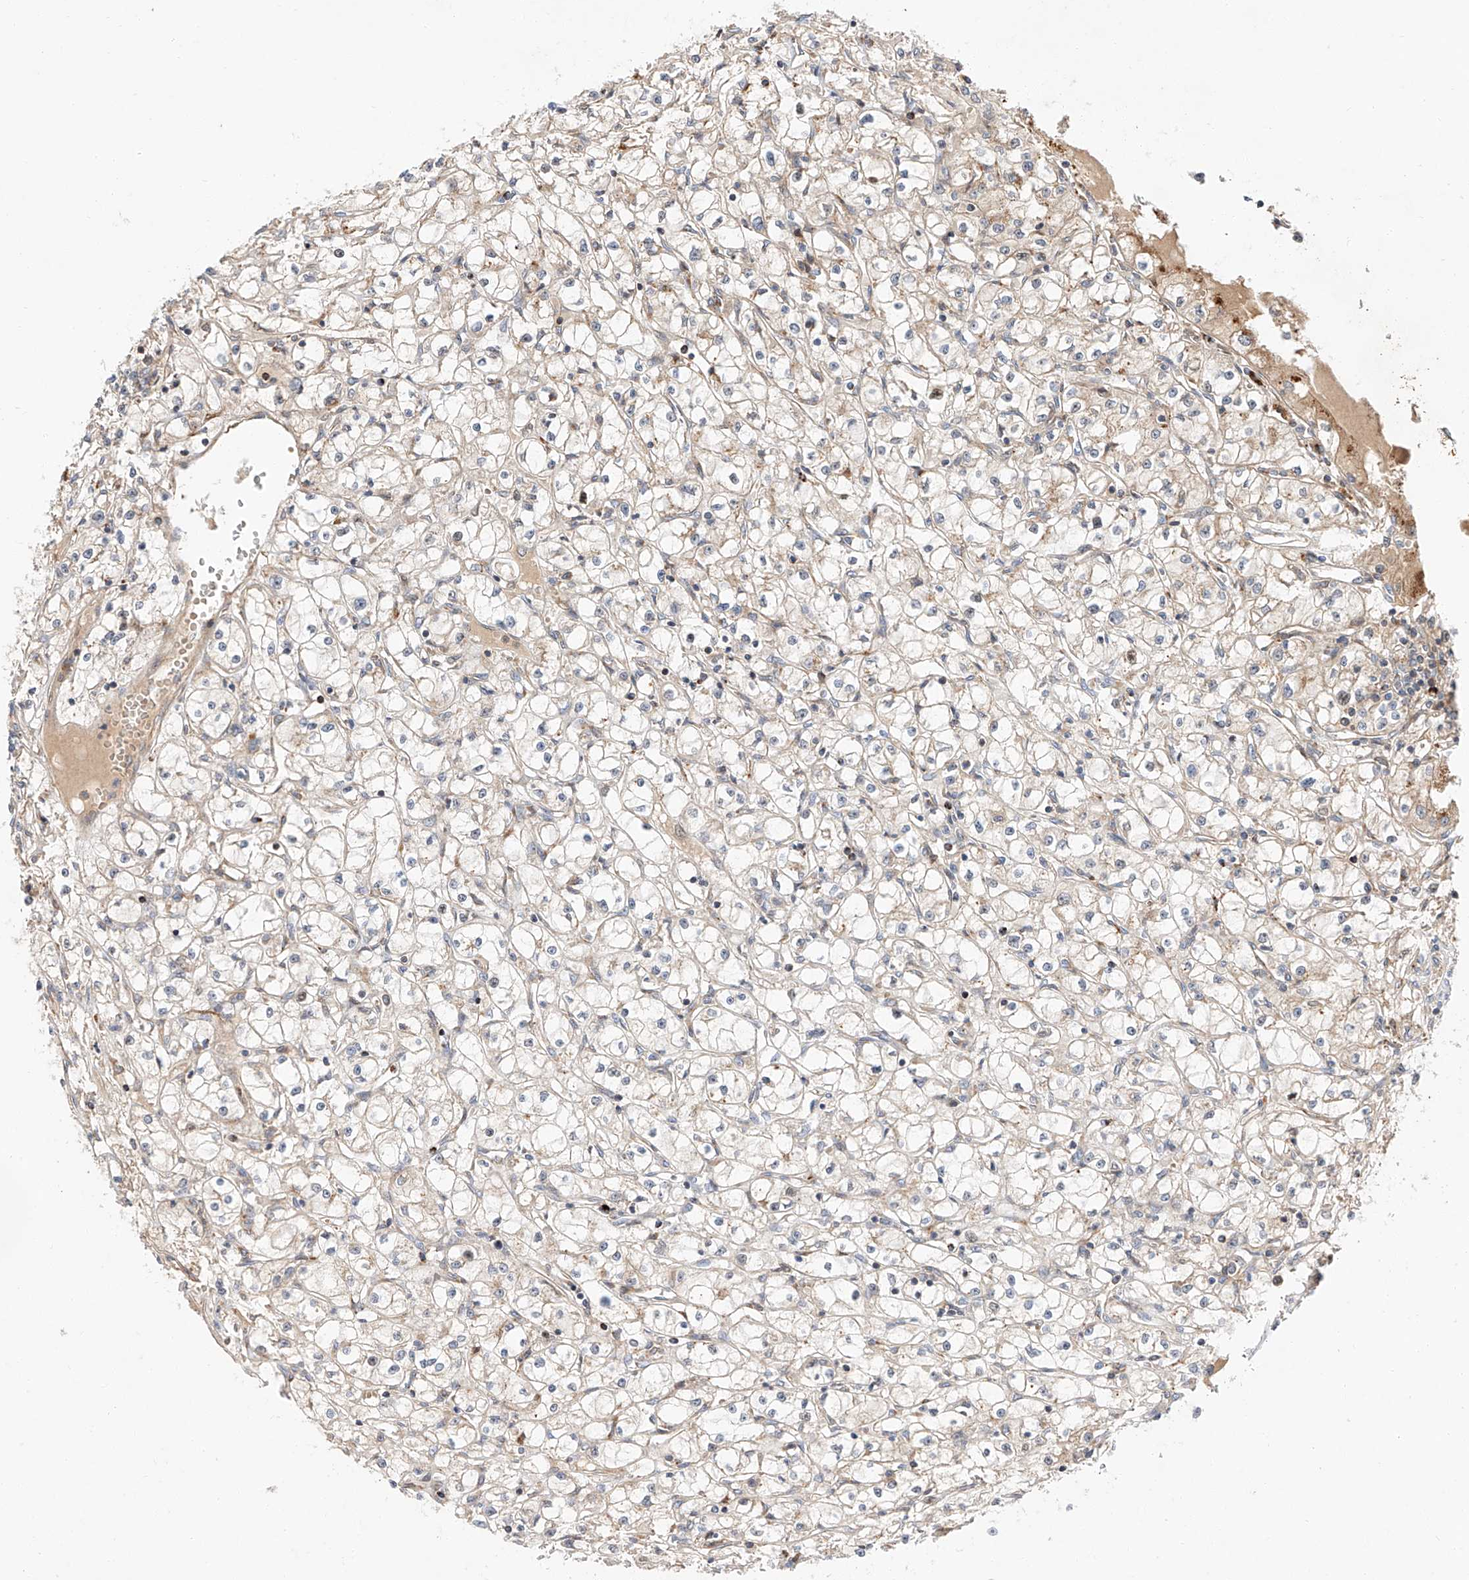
{"staining": {"intensity": "weak", "quantity": "25%-75%", "location": "cytoplasmic/membranous"}, "tissue": "renal cancer", "cell_type": "Tumor cells", "image_type": "cancer", "snomed": [{"axis": "morphology", "description": "Adenocarcinoma, NOS"}, {"axis": "topography", "description": "Kidney"}], "caption": "IHC histopathology image of neoplastic tissue: renal adenocarcinoma stained using immunohistochemistry shows low levels of weak protein expression localized specifically in the cytoplasmic/membranous of tumor cells, appearing as a cytoplasmic/membranous brown color.", "gene": "DIRAS3", "patient": {"sex": "male", "age": 56}}